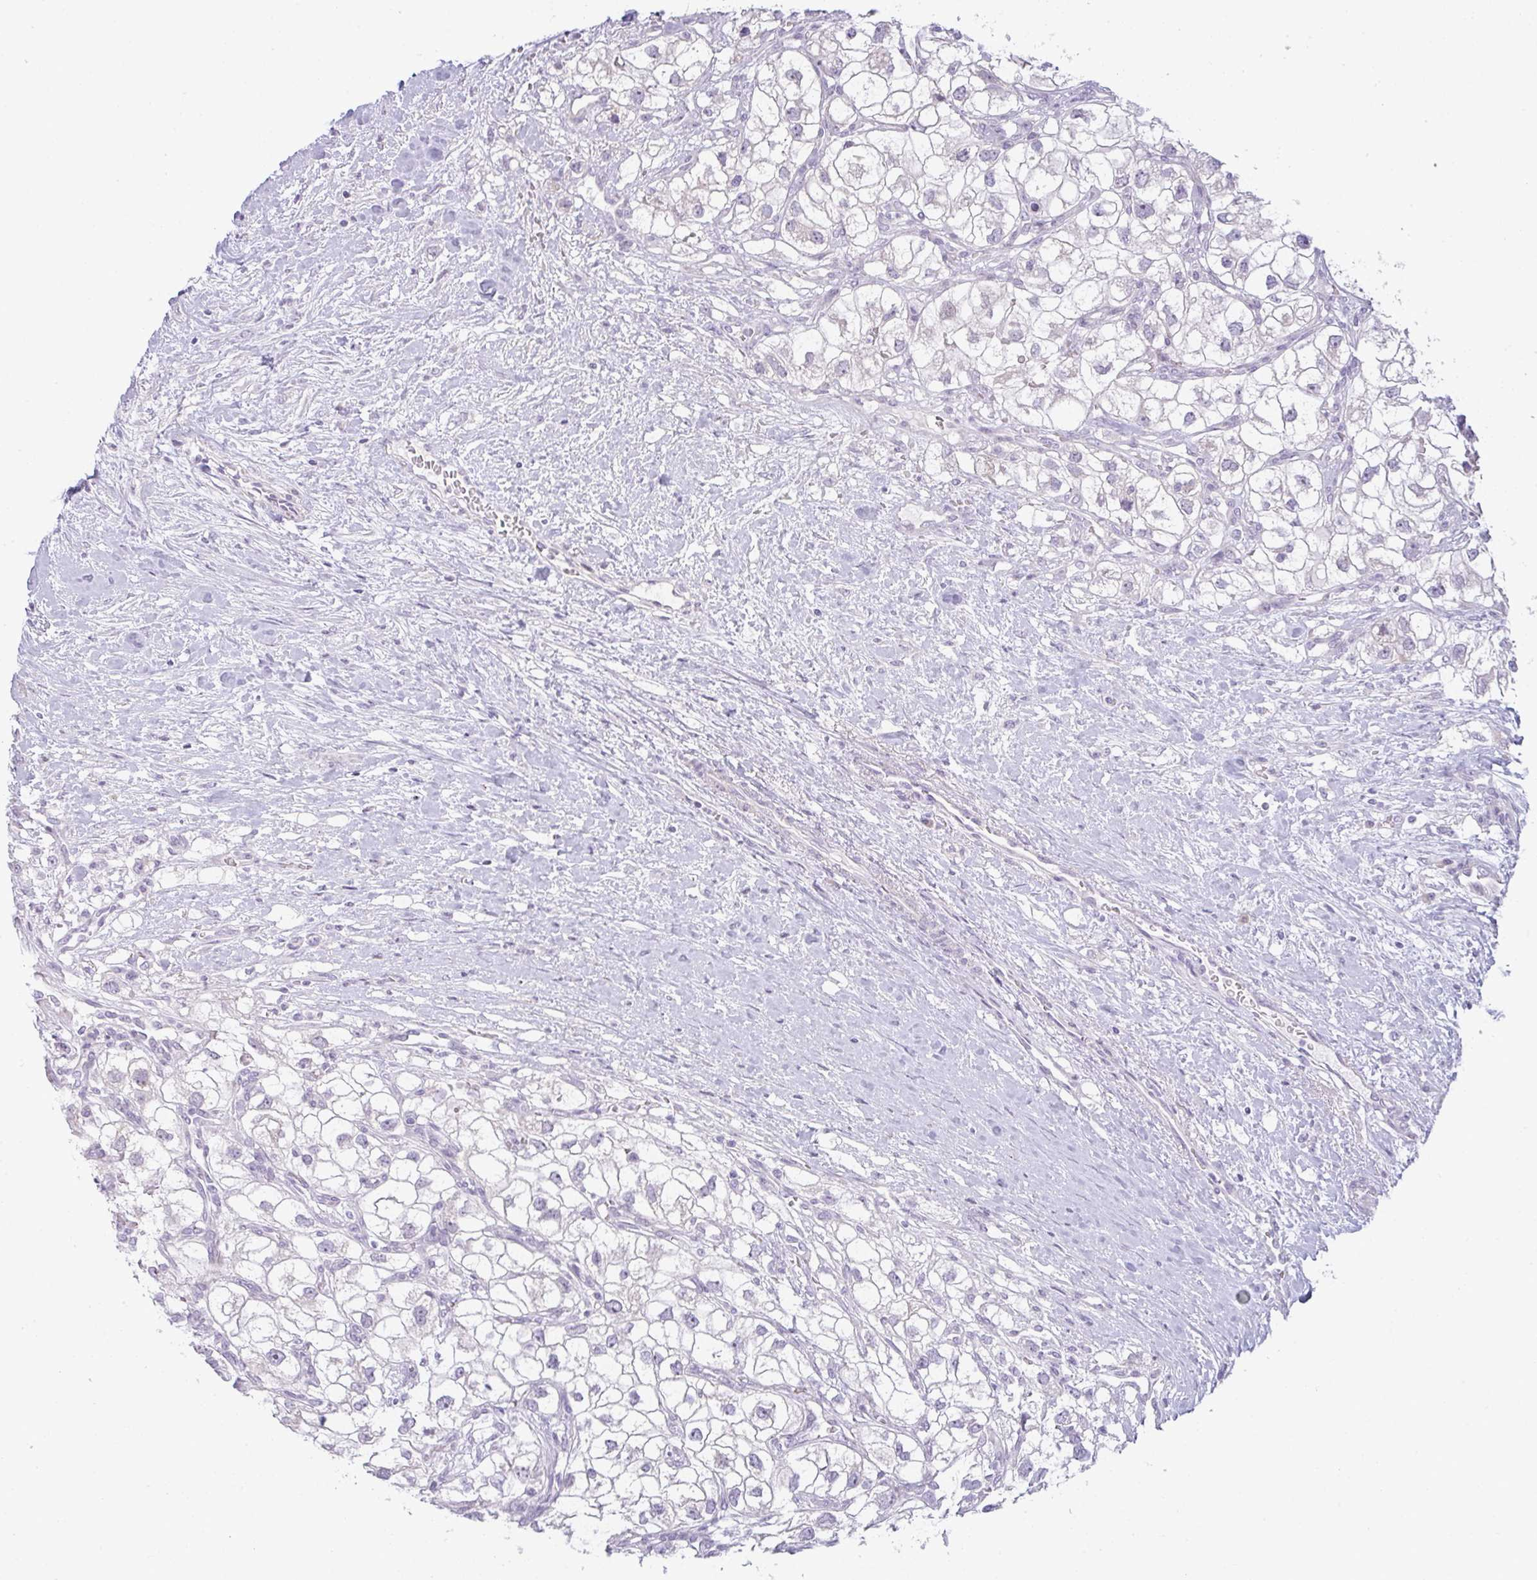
{"staining": {"intensity": "negative", "quantity": "none", "location": "none"}, "tissue": "renal cancer", "cell_type": "Tumor cells", "image_type": "cancer", "snomed": [{"axis": "morphology", "description": "Adenocarcinoma, NOS"}, {"axis": "topography", "description": "Kidney"}], "caption": "There is no significant staining in tumor cells of adenocarcinoma (renal).", "gene": "SIRPB2", "patient": {"sex": "male", "age": 59}}